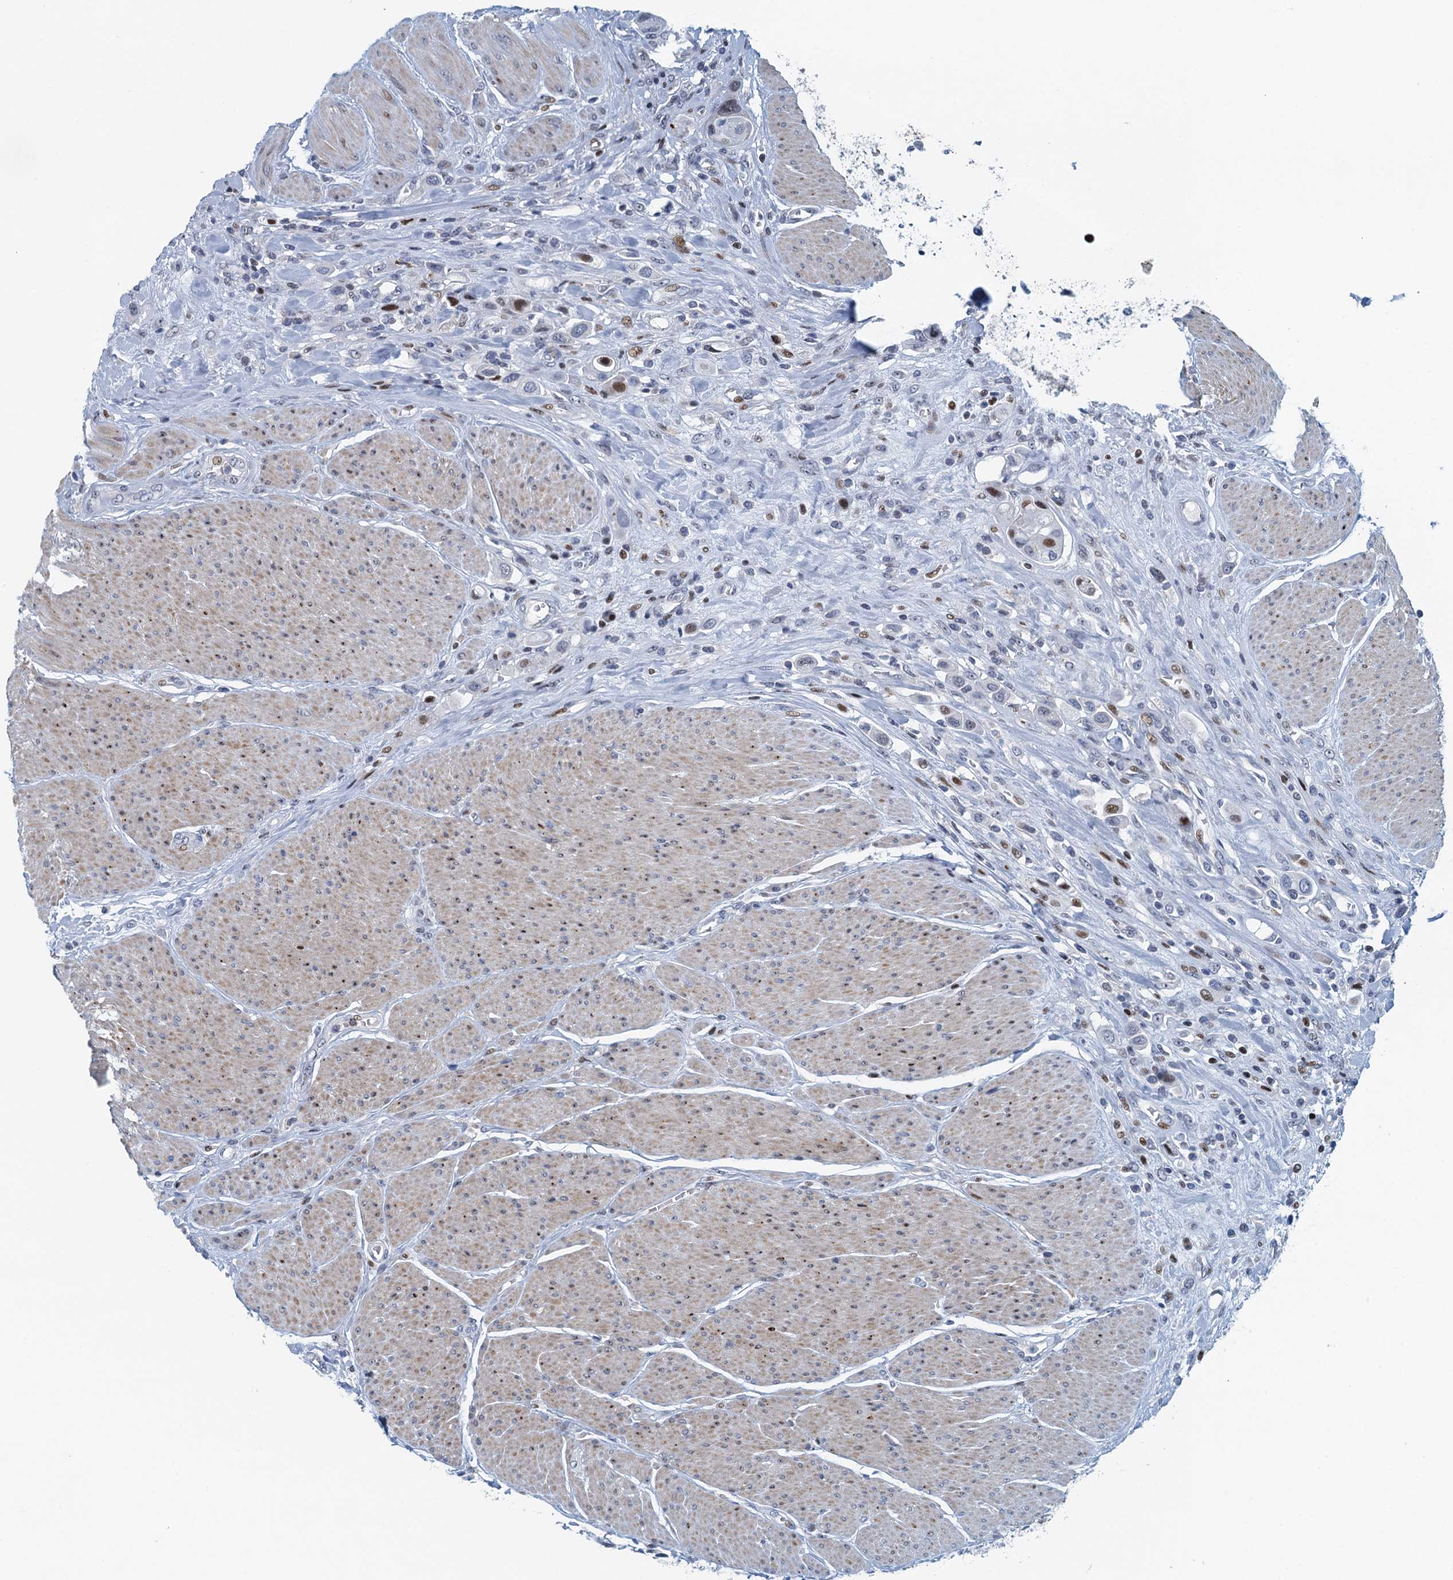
{"staining": {"intensity": "moderate", "quantity": "<25%", "location": "nuclear"}, "tissue": "urothelial cancer", "cell_type": "Tumor cells", "image_type": "cancer", "snomed": [{"axis": "morphology", "description": "Urothelial carcinoma, High grade"}, {"axis": "topography", "description": "Urinary bladder"}], "caption": "Immunohistochemical staining of human urothelial cancer exhibits moderate nuclear protein positivity in about <25% of tumor cells.", "gene": "ANKRD13D", "patient": {"sex": "male", "age": 50}}